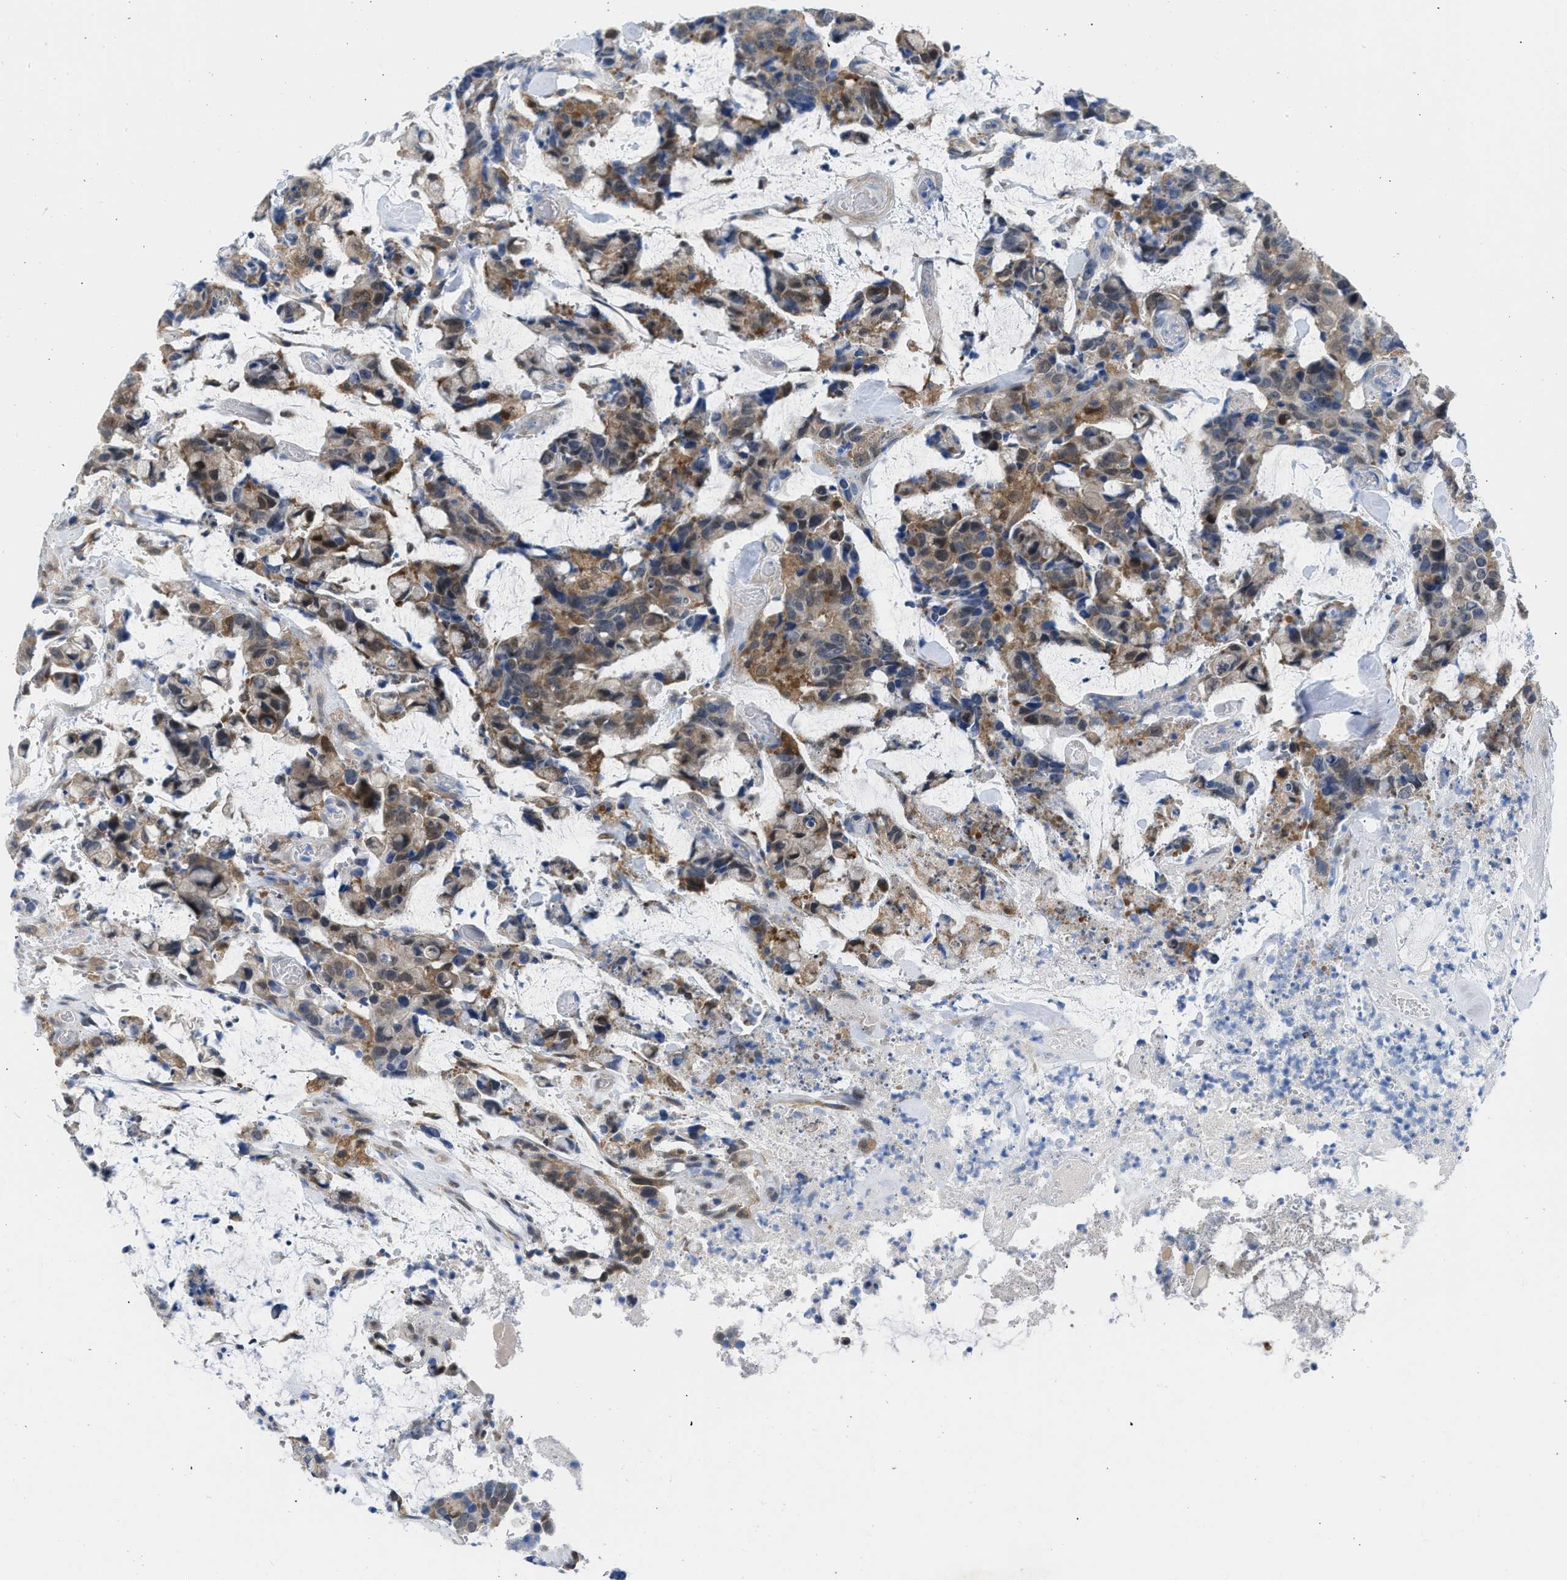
{"staining": {"intensity": "moderate", "quantity": "25%-75%", "location": "cytoplasmic/membranous"}, "tissue": "colorectal cancer", "cell_type": "Tumor cells", "image_type": "cancer", "snomed": [{"axis": "morphology", "description": "Adenocarcinoma, NOS"}, {"axis": "topography", "description": "Colon"}], "caption": "Human colorectal adenocarcinoma stained with a brown dye shows moderate cytoplasmic/membranous positive positivity in approximately 25%-75% of tumor cells.", "gene": "CBR1", "patient": {"sex": "female", "age": 86}}